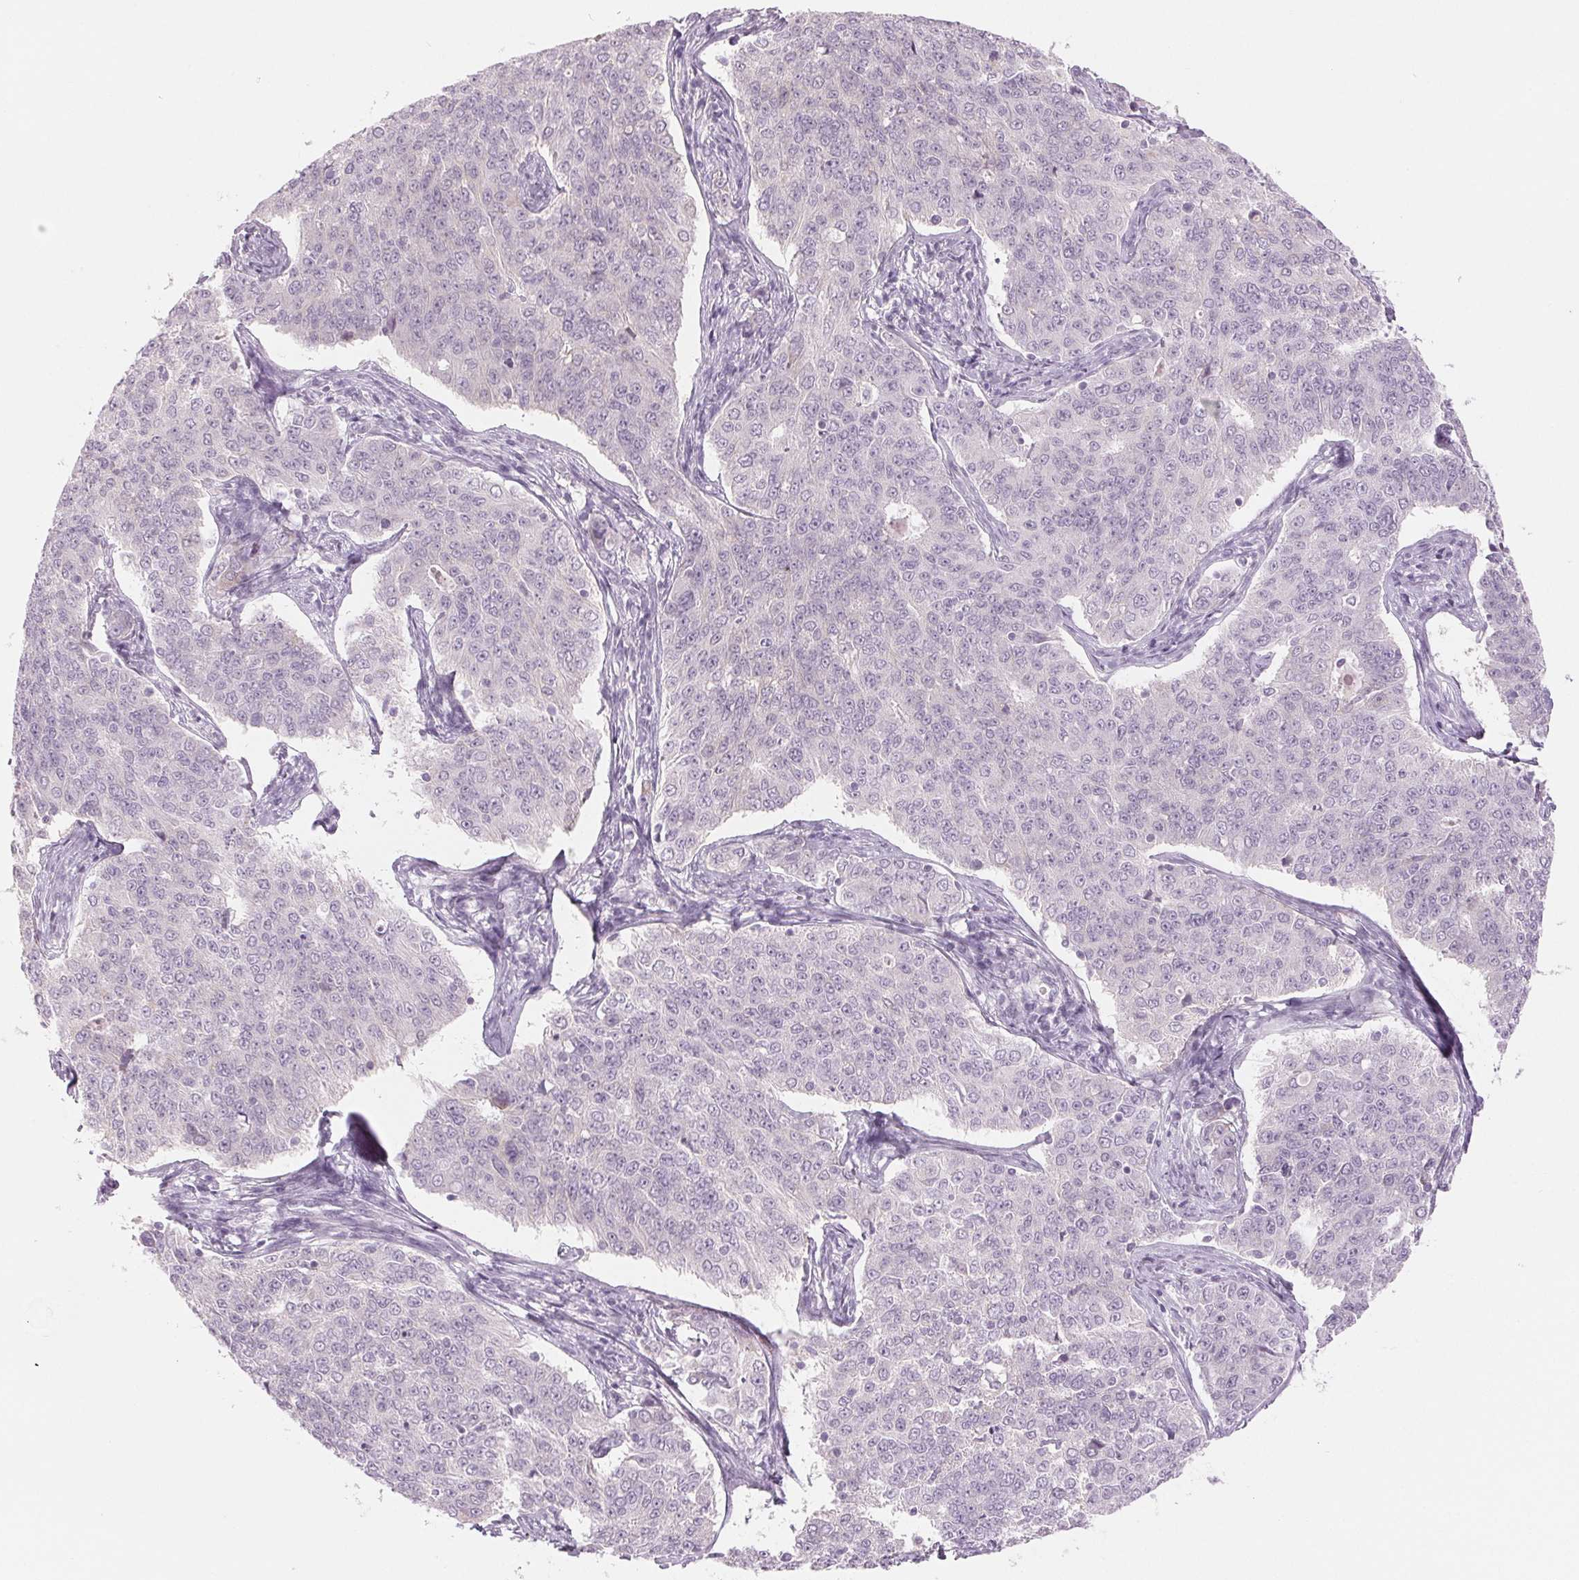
{"staining": {"intensity": "negative", "quantity": "none", "location": "none"}, "tissue": "endometrial cancer", "cell_type": "Tumor cells", "image_type": "cancer", "snomed": [{"axis": "morphology", "description": "Adenocarcinoma, NOS"}, {"axis": "topography", "description": "Endometrium"}], "caption": "Immunohistochemistry (IHC) of endometrial cancer reveals no staining in tumor cells.", "gene": "EHHADH", "patient": {"sex": "female", "age": 43}}